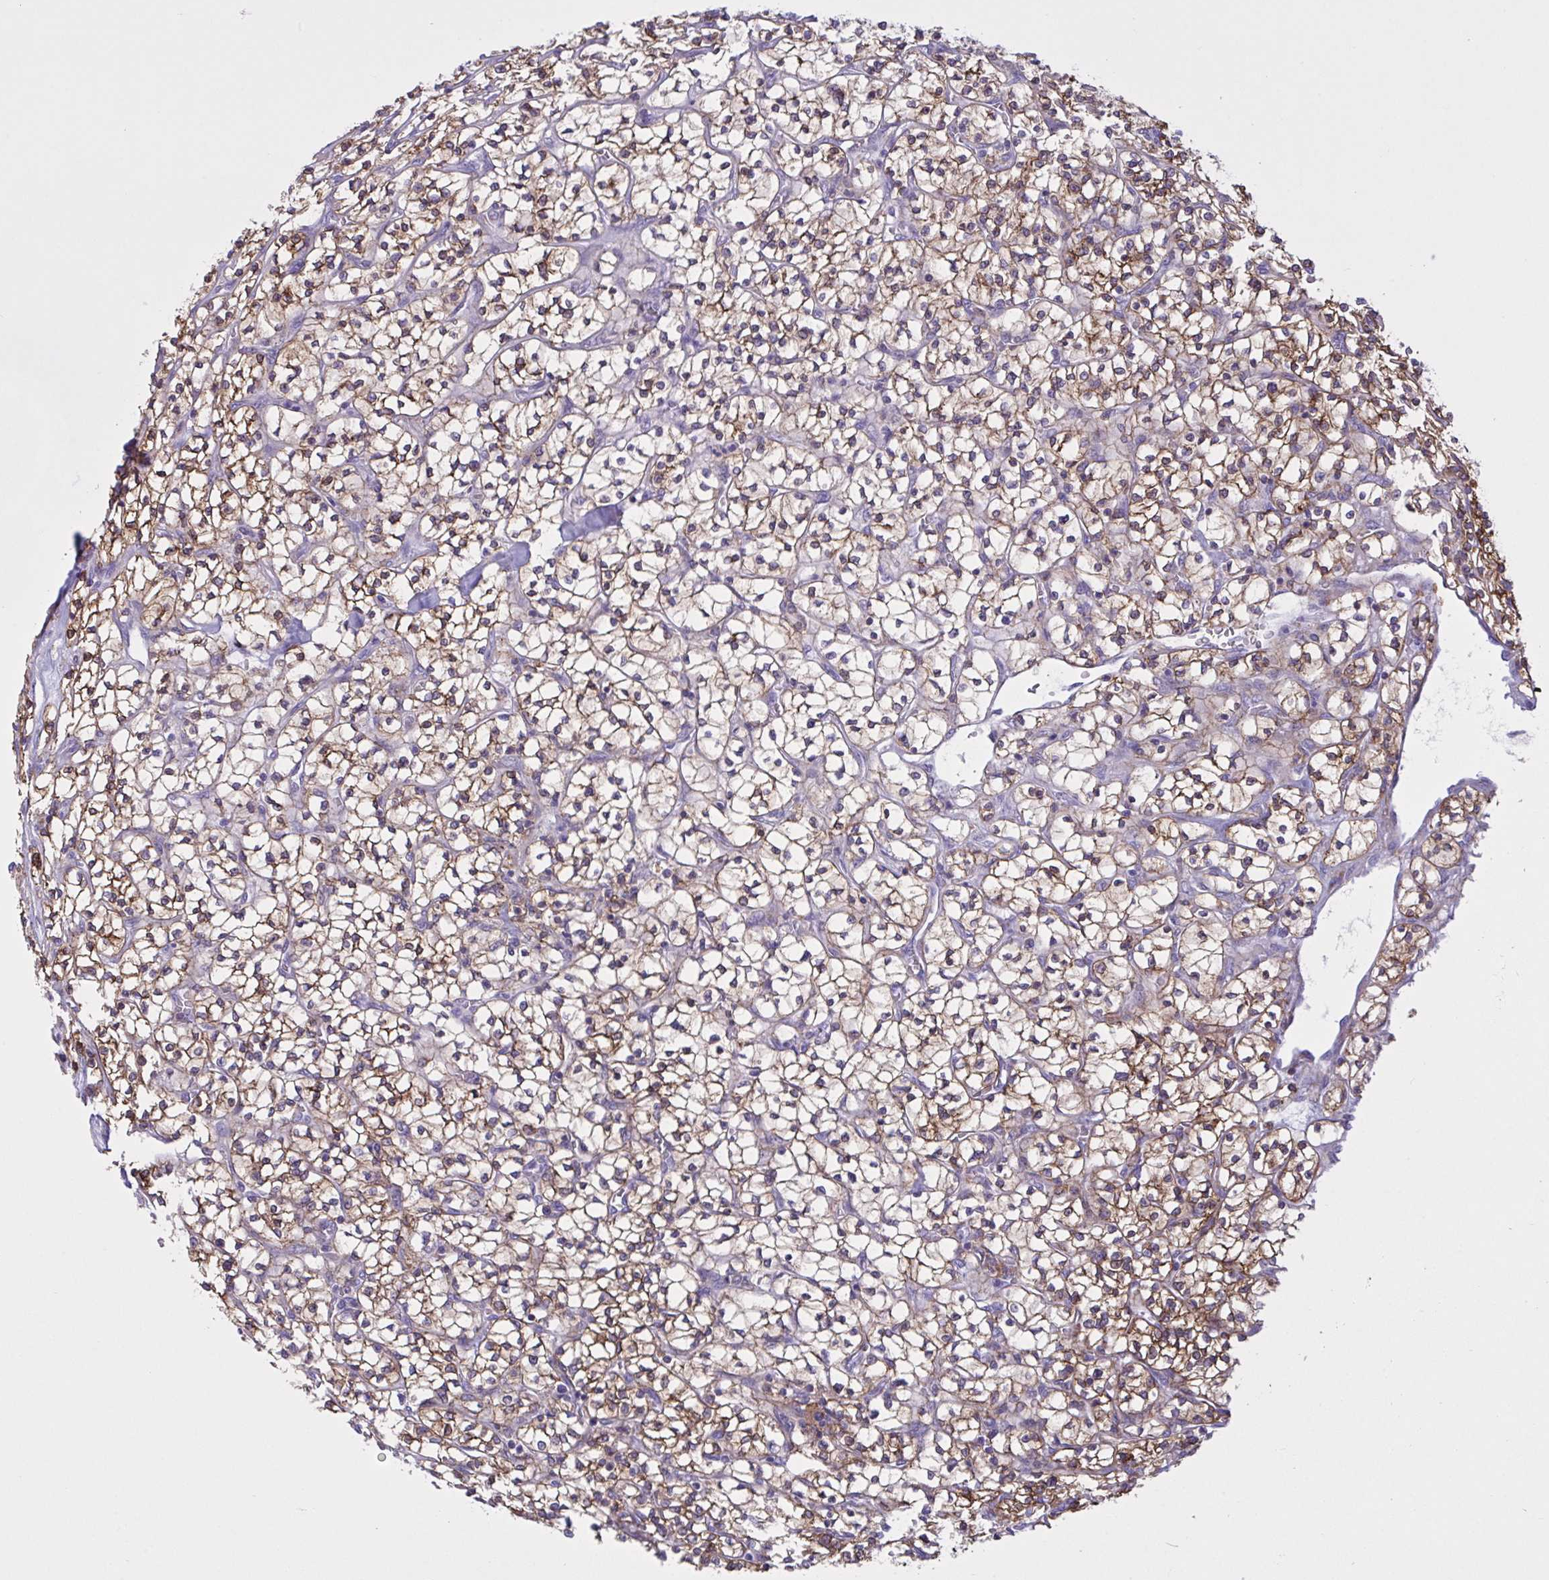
{"staining": {"intensity": "moderate", "quantity": ">75%", "location": "cytoplasmic/membranous"}, "tissue": "renal cancer", "cell_type": "Tumor cells", "image_type": "cancer", "snomed": [{"axis": "morphology", "description": "Adenocarcinoma, NOS"}, {"axis": "topography", "description": "Kidney"}], "caption": "Approximately >75% of tumor cells in renal cancer (adenocarcinoma) demonstrate moderate cytoplasmic/membranous protein expression as visualized by brown immunohistochemical staining.", "gene": "OR51M1", "patient": {"sex": "female", "age": 64}}